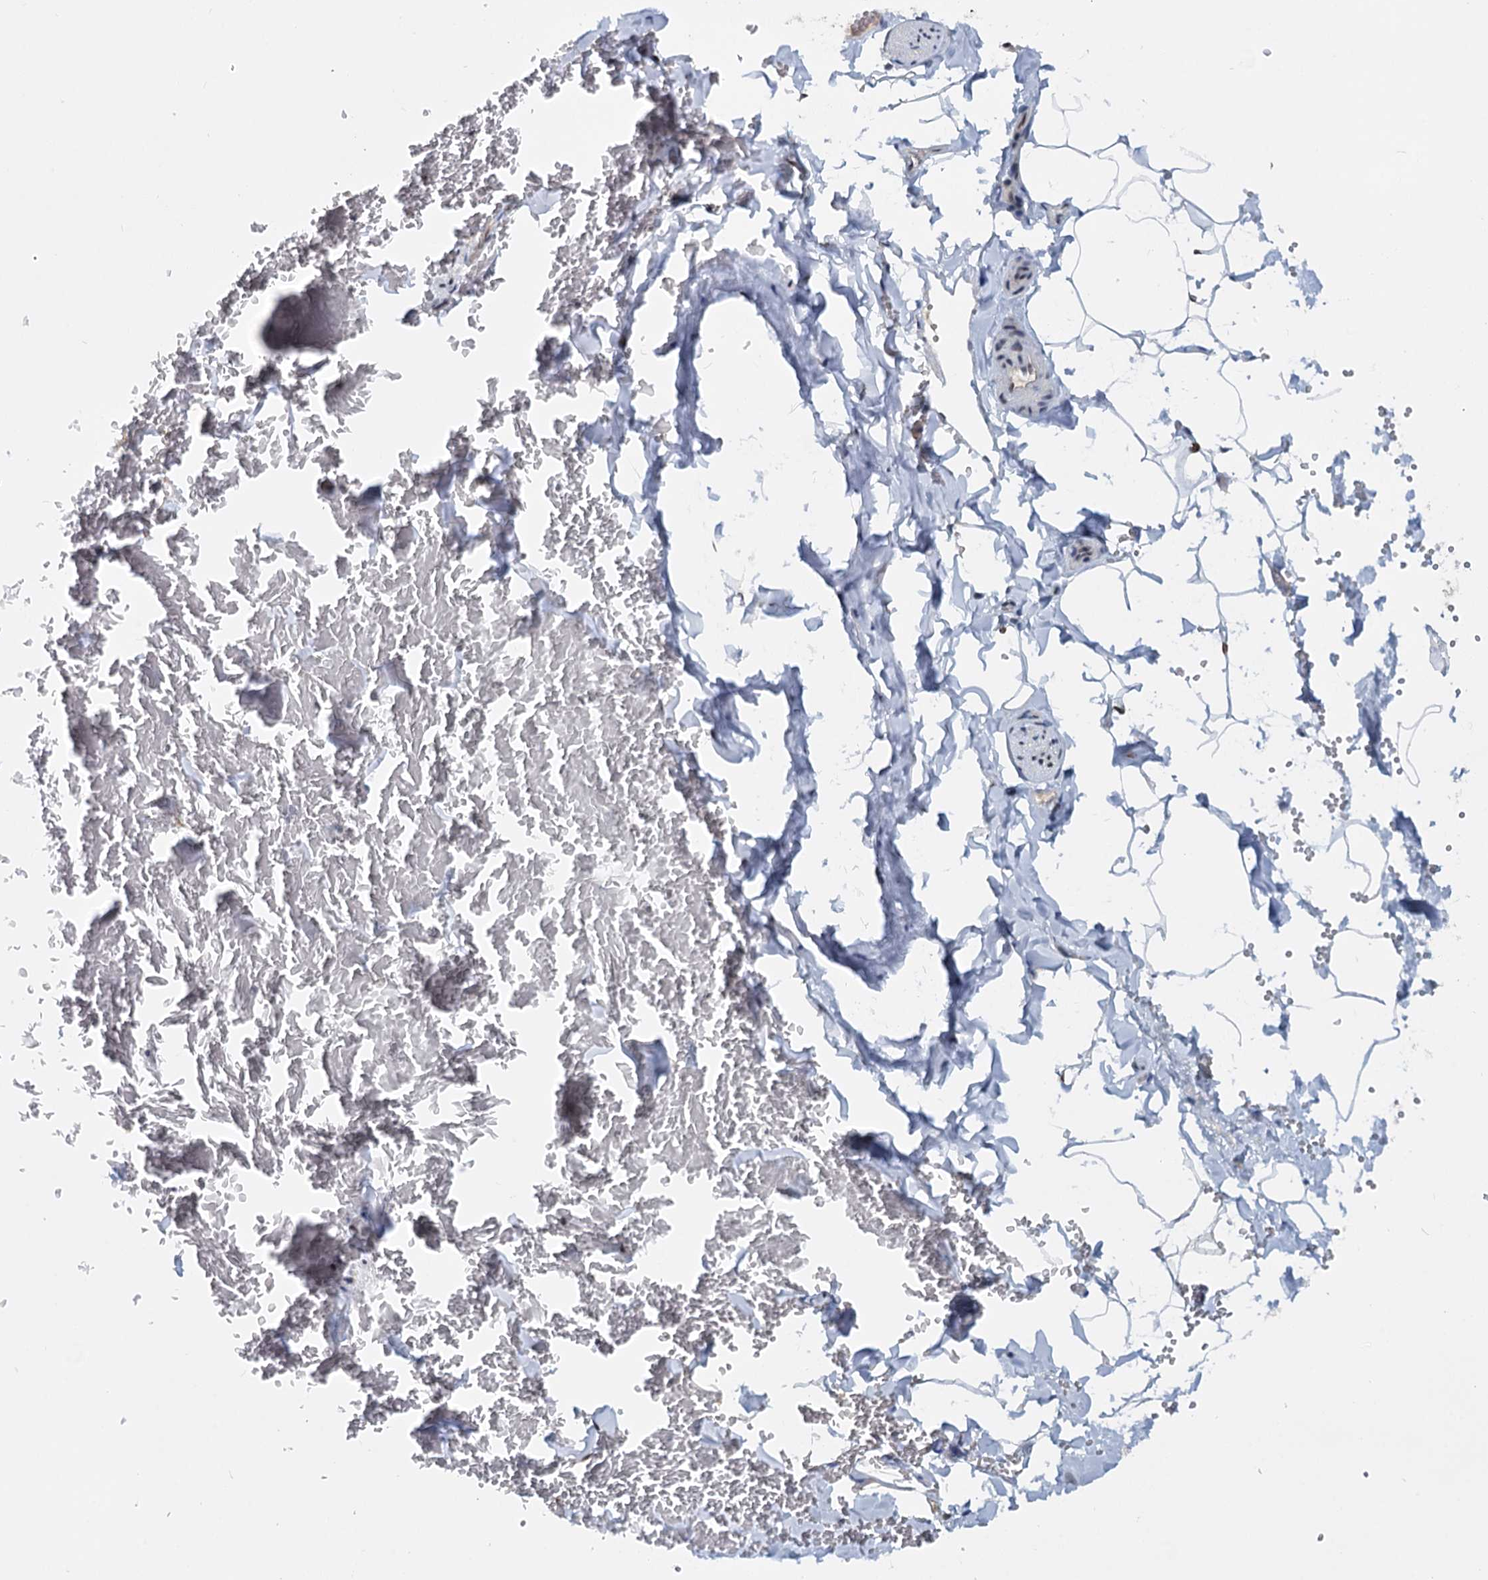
{"staining": {"intensity": "moderate", "quantity": ">75%", "location": "nuclear"}, "tissue": "adipose tissue", "cell_type": "Adipocytes", "image_type": "normal", "snomed": [{"axis": "morphology", "description": "Normal tissue, NOS"}, {"axis": "topography", "description": "Gallbladder"}, {"axis": "topography", "description": "Peripheral nerve tissue"}], "caption": "The image shows immunohistochemical staining of unremarkable adipose tissue. There is moderate nuclear expression is appreciated in about >75% of adipocytes. Nuclei are stained in blue.", "gene": "WBP4", "patient": {"sex": "male", "age": 38}}